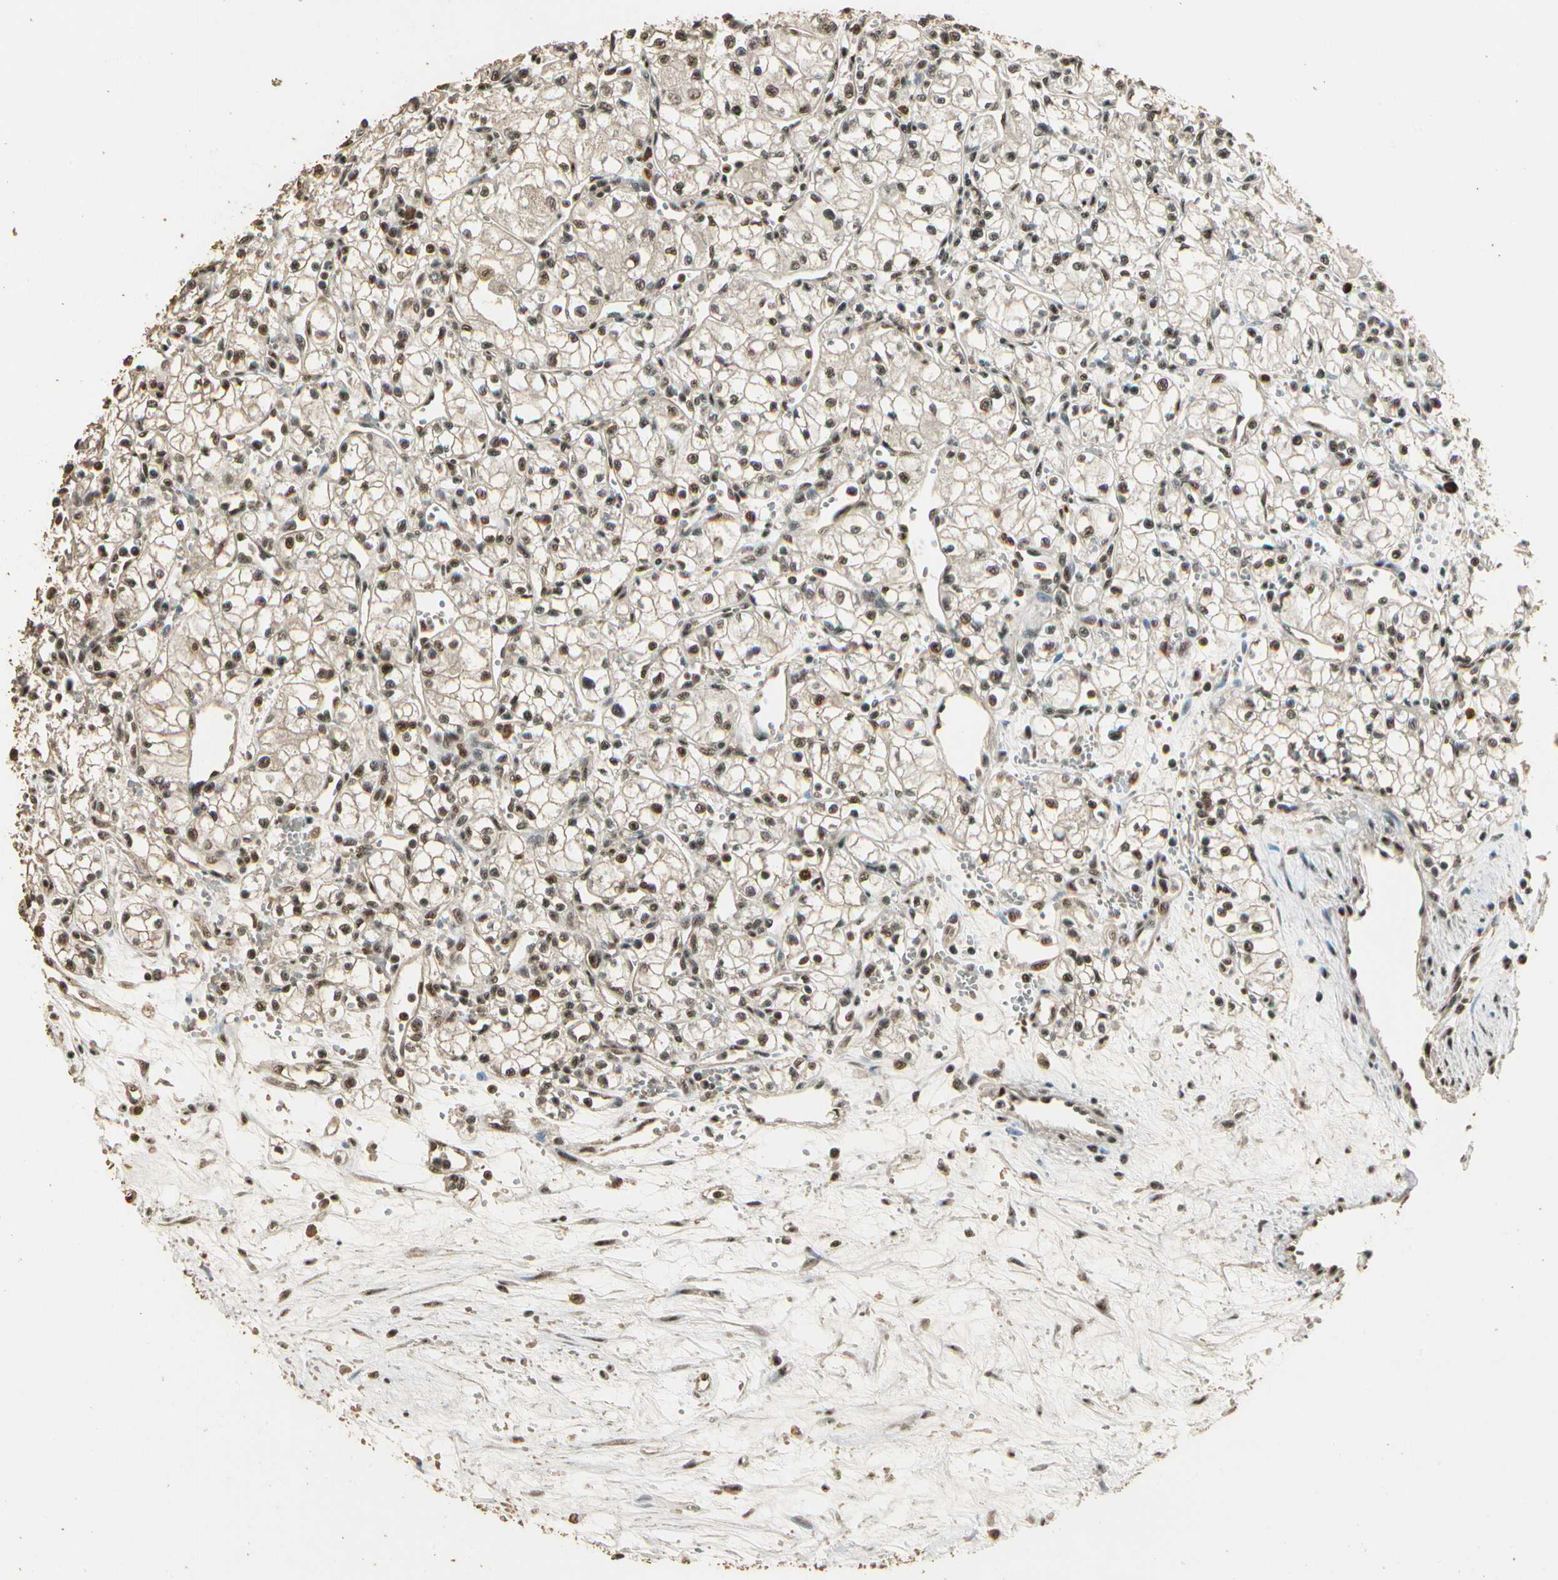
{"staining": {"intensity": "moderate", "quantity": ">75%", "location": "nuclear"}, "tissue": "renal cancer", "cell_type": "Tumor cells", "image_type": "cancer", "snomed": [{"axis": "morphology", "description": "Normal tissue, NOS"}, {"axis": "morphology", "description": "Adenocarcinoma, NOS"}, {"axis": "topography", "description": "Kidney"}], "caption": "Adenocarcinoma (renal) tissue shows moderate nuclear positivity in about >75% of tumor cells", "gene": "RBM25", "patient": {"sex": "male", "age": 59}}